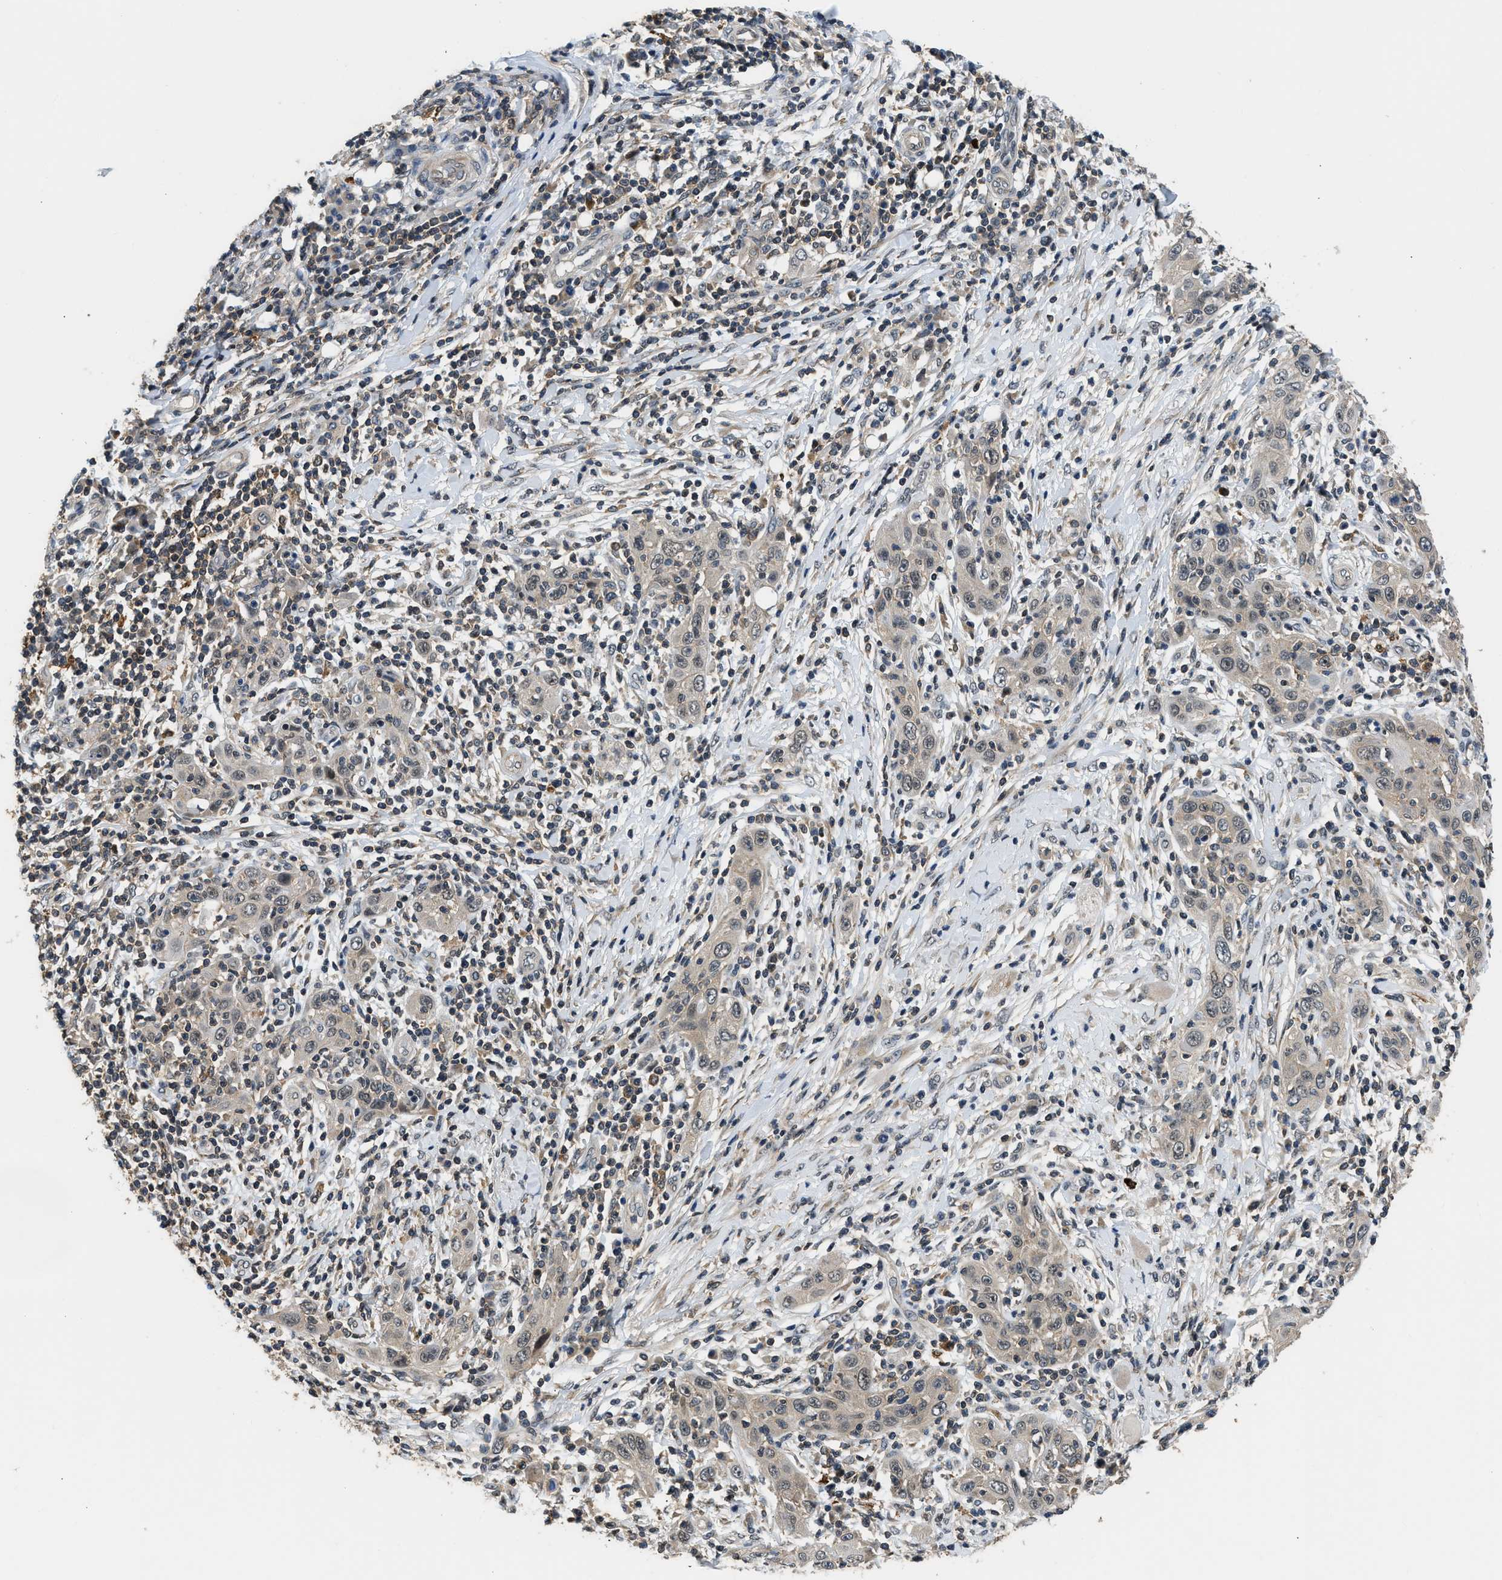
{"staining": {"intensity": "weak", "quantity": "25%-75%", "location": "nuclear"}, "tissue": "skin cancer", "cell_type": "Tumor cells", "image_type": "cancer", "snomed": [{"axis": "morphology", "description": "Squamous cell carcinoma, NOS"}, {"axis": "topography", "description": "Skin"}], "caption": "This photomicrograph exhibits immunohistochemistry staining of squamous cell carcinoma (skin), with low weak nuclear expression in approximately 25%-75% of tumor cells.", "gene": "MTMR1", "patient": {"sex": "female", "age": 88}}